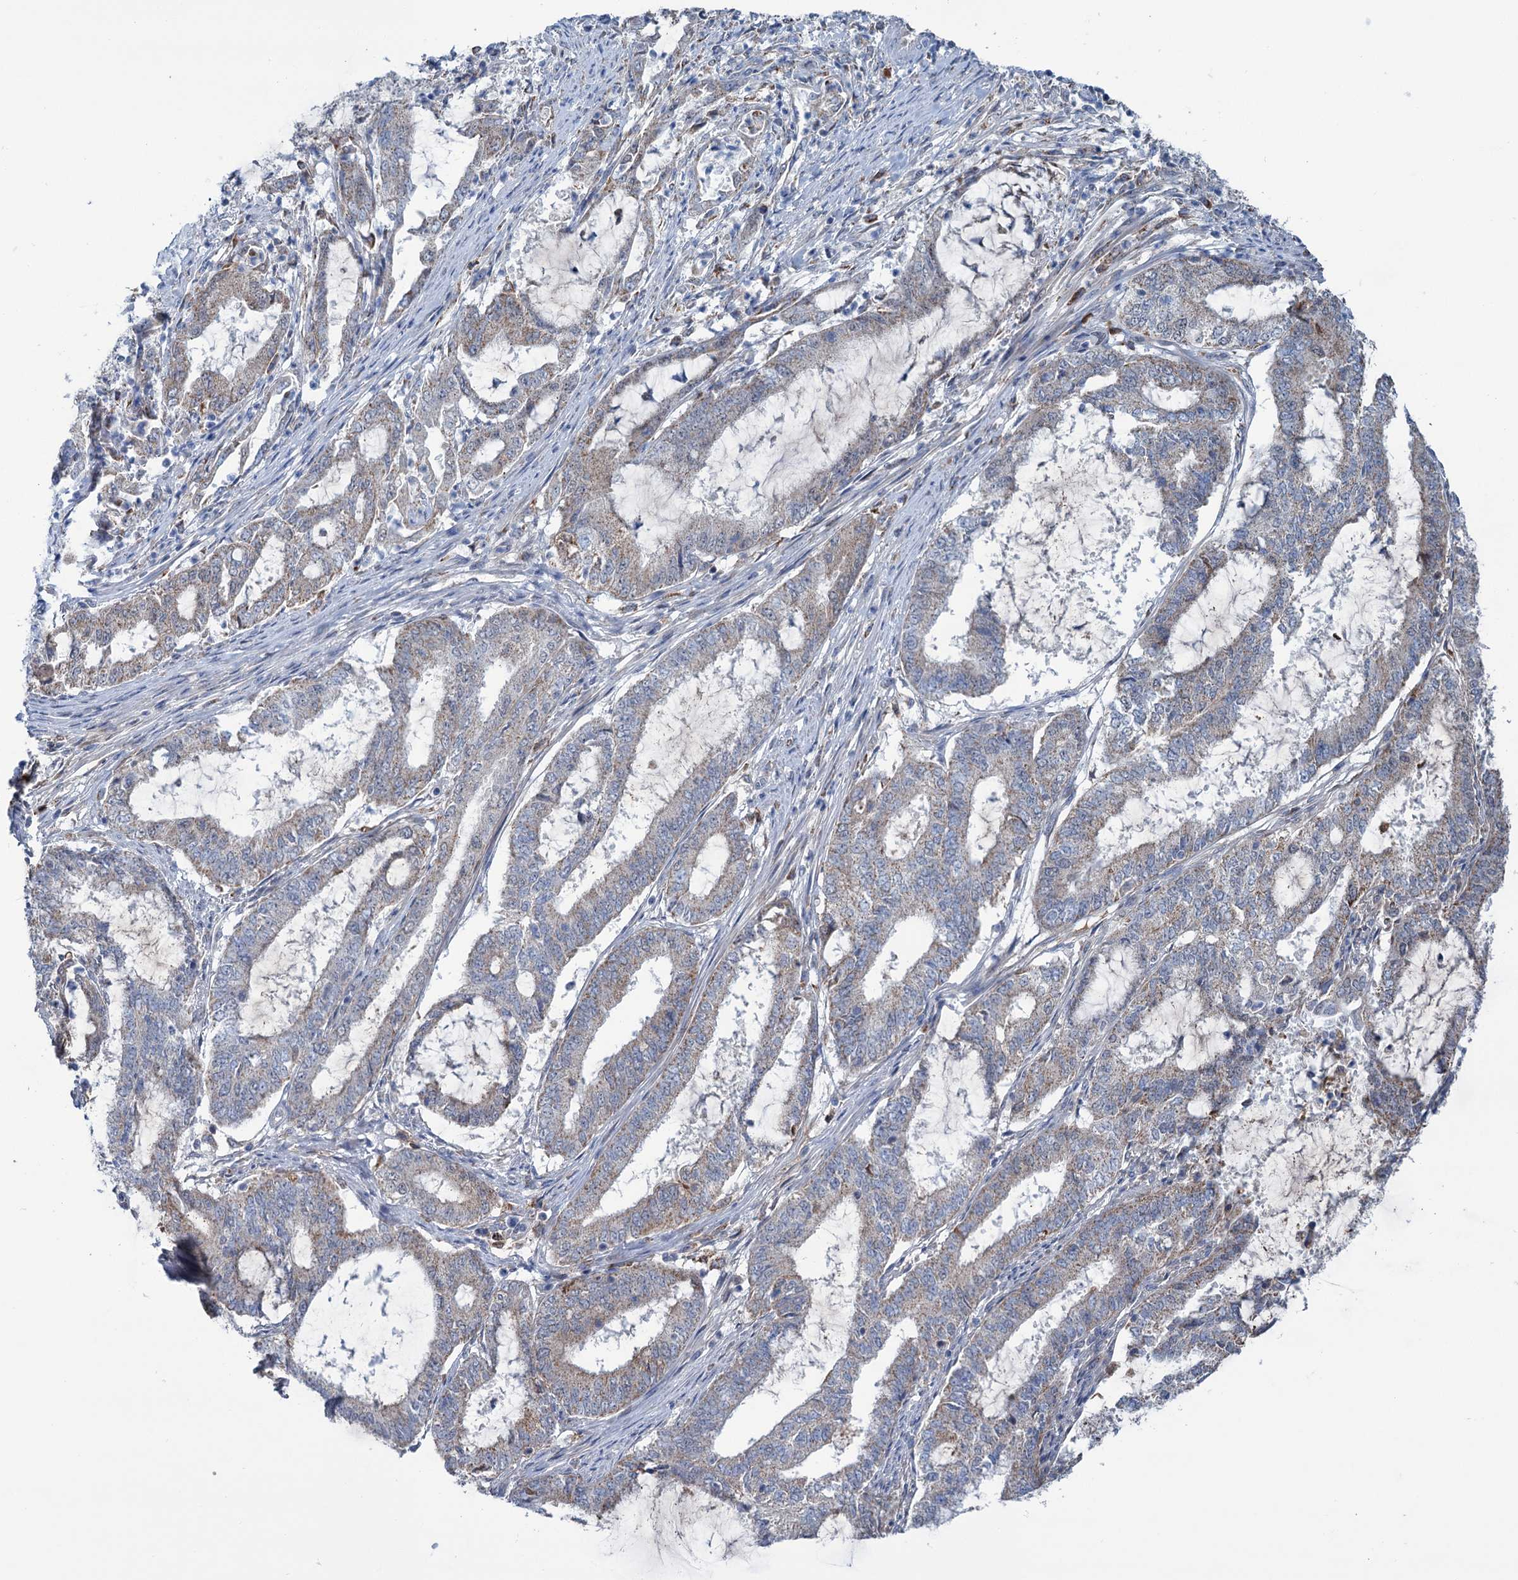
{"staining": {"intensity": "weak", "quantity": "25%-75%", "location": "cytoplasmic/membranous"}, "tissue": "endometrial cancer", "cell_type": "Tumor cells", "image_type": "cancer", "snomed": [{"axis": "morphology", "description": "Adenocarcinoma, NOS"}, {"axis": "topography", "description": "Endometrium"}], "caption": "Human endometrial adenocarcinoma stained with a brown dye displays weak cytoplasmic/membranous positive positivity in about 25%-75% of tumor cells.", "gene": "LPIN1", "patient": {"sex": "female", "age": 51}}